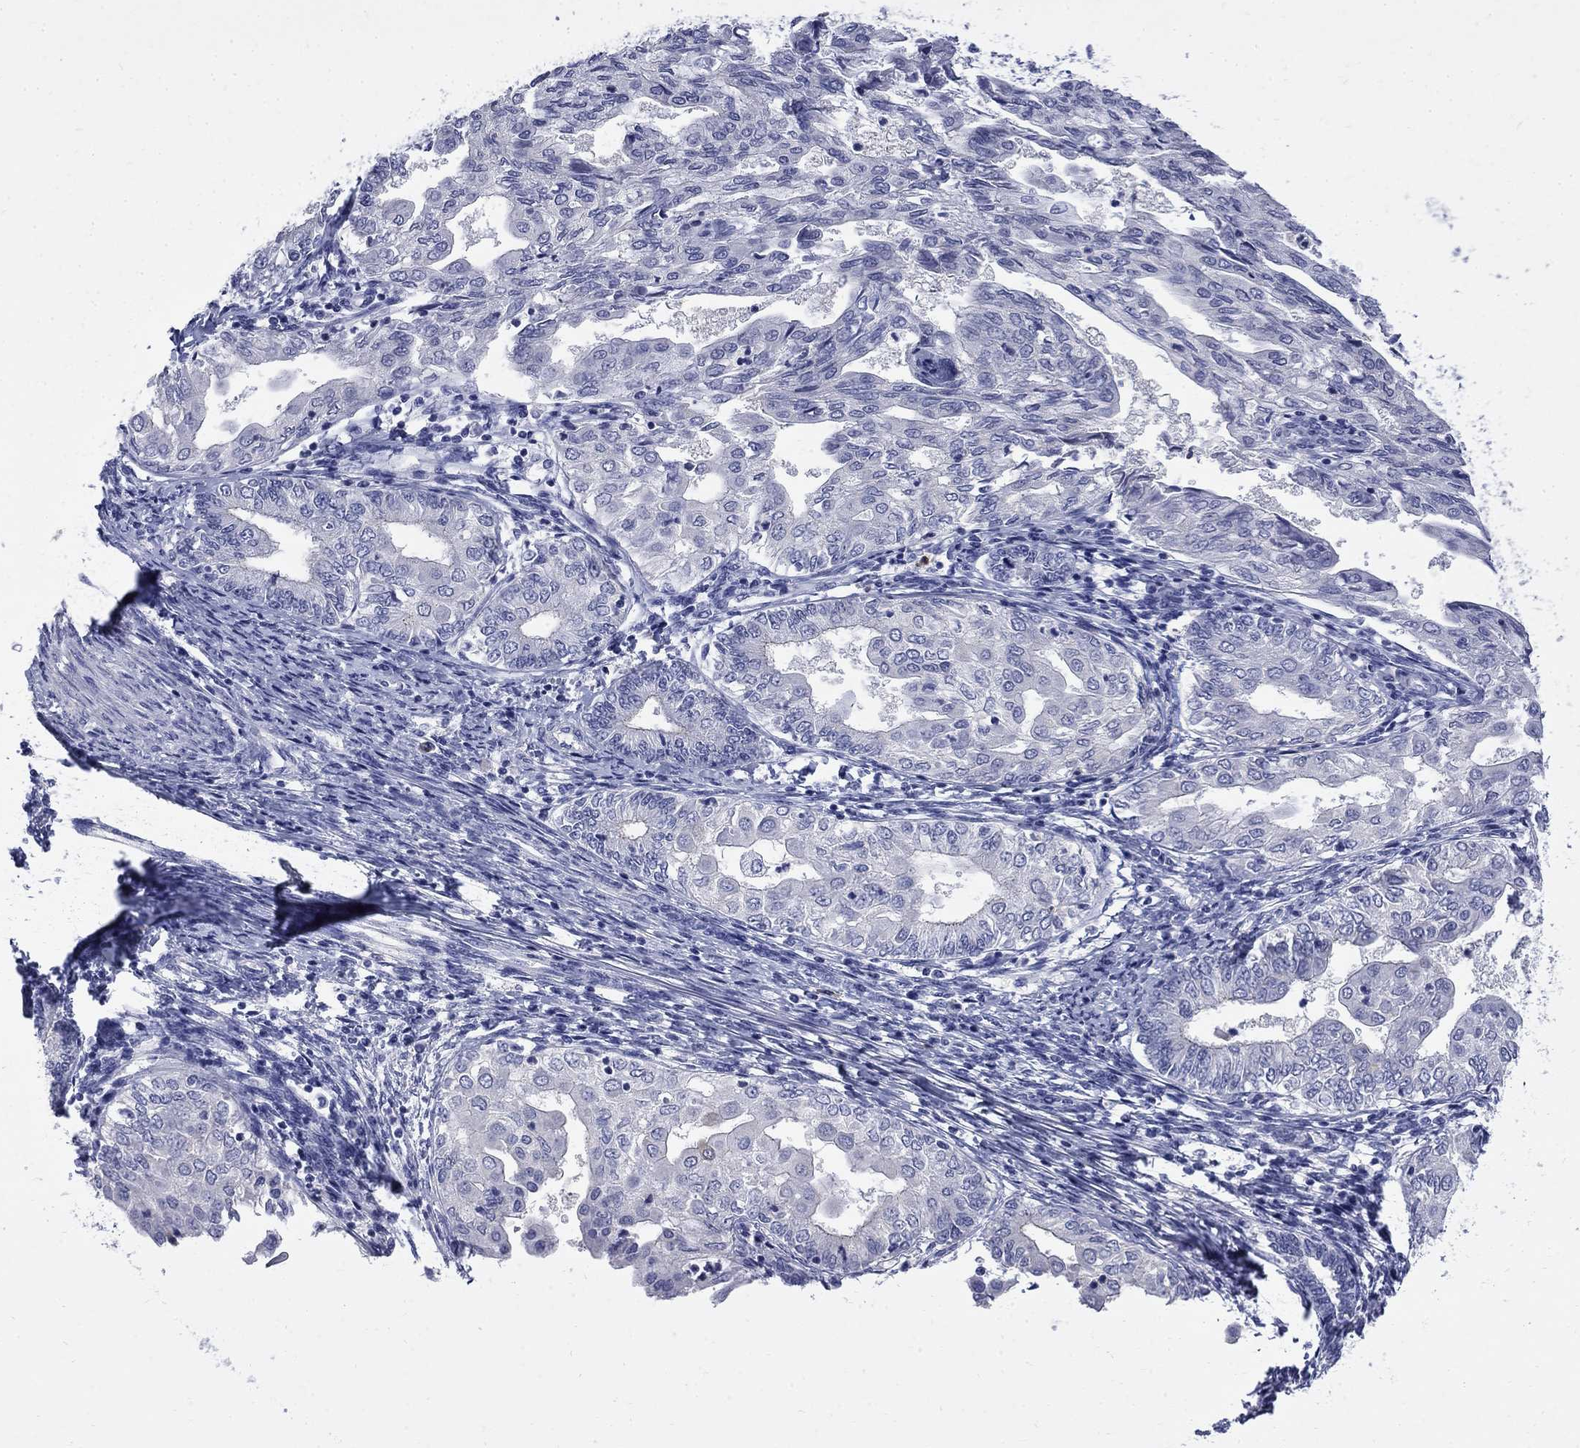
{"staining": {"intensity": "negative", "quantity": "none", "location": "none"}, "tissue": "endometrial cancer", "cell_type": "Tumor cells", "image_type": "cancer", "snomed": [{"axis": "morphology", "description": "Adenocarcinoma, NOS"}, {"axis": "topography", "description": "Endometrium"}], "caption": "High magnification brightfield microscopy of endometrial cancer stained with DAB (brown) and counterstained with hematoxylin (blue): tumor cells show no significant positivity.", "gene": "SERPINB2", "patient": {"sex": "female", "age": 68}}